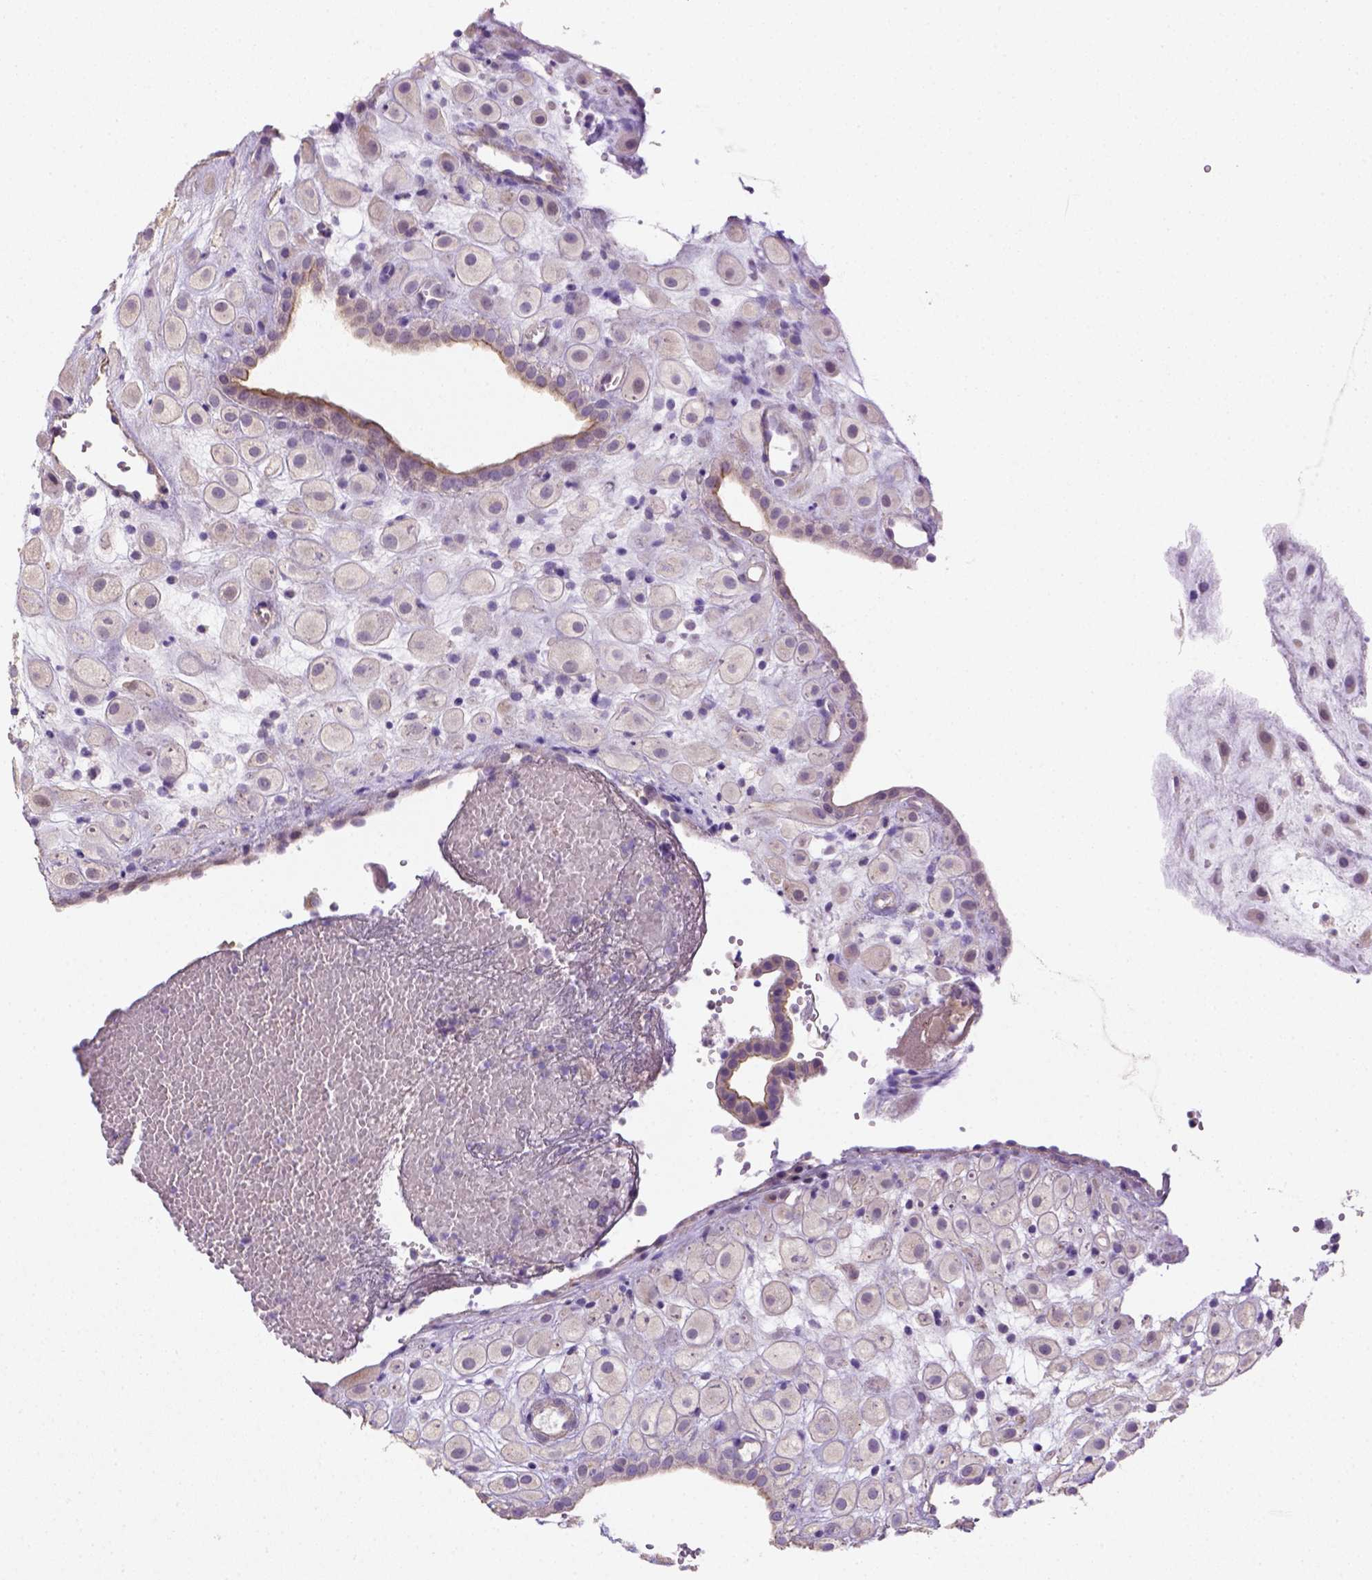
{"staining": {"intensity": "negative", "quantity": "none", "location": "none"}, "tissue": "placenta", "cell_type": "Decidual cells", "image_type": "normal", "snomed": [{"axis": "morphology", "description": "Normal tissue, NOS"}, {"axis": "topography", "description": "Placenta"}], "caption": "Immunohistochemistry image of normal placenta stained for a protein (brown), which displays no staining in decidual cells.", "gene": "HTRA1", "patient": {"sex": "female", "age": 24}}